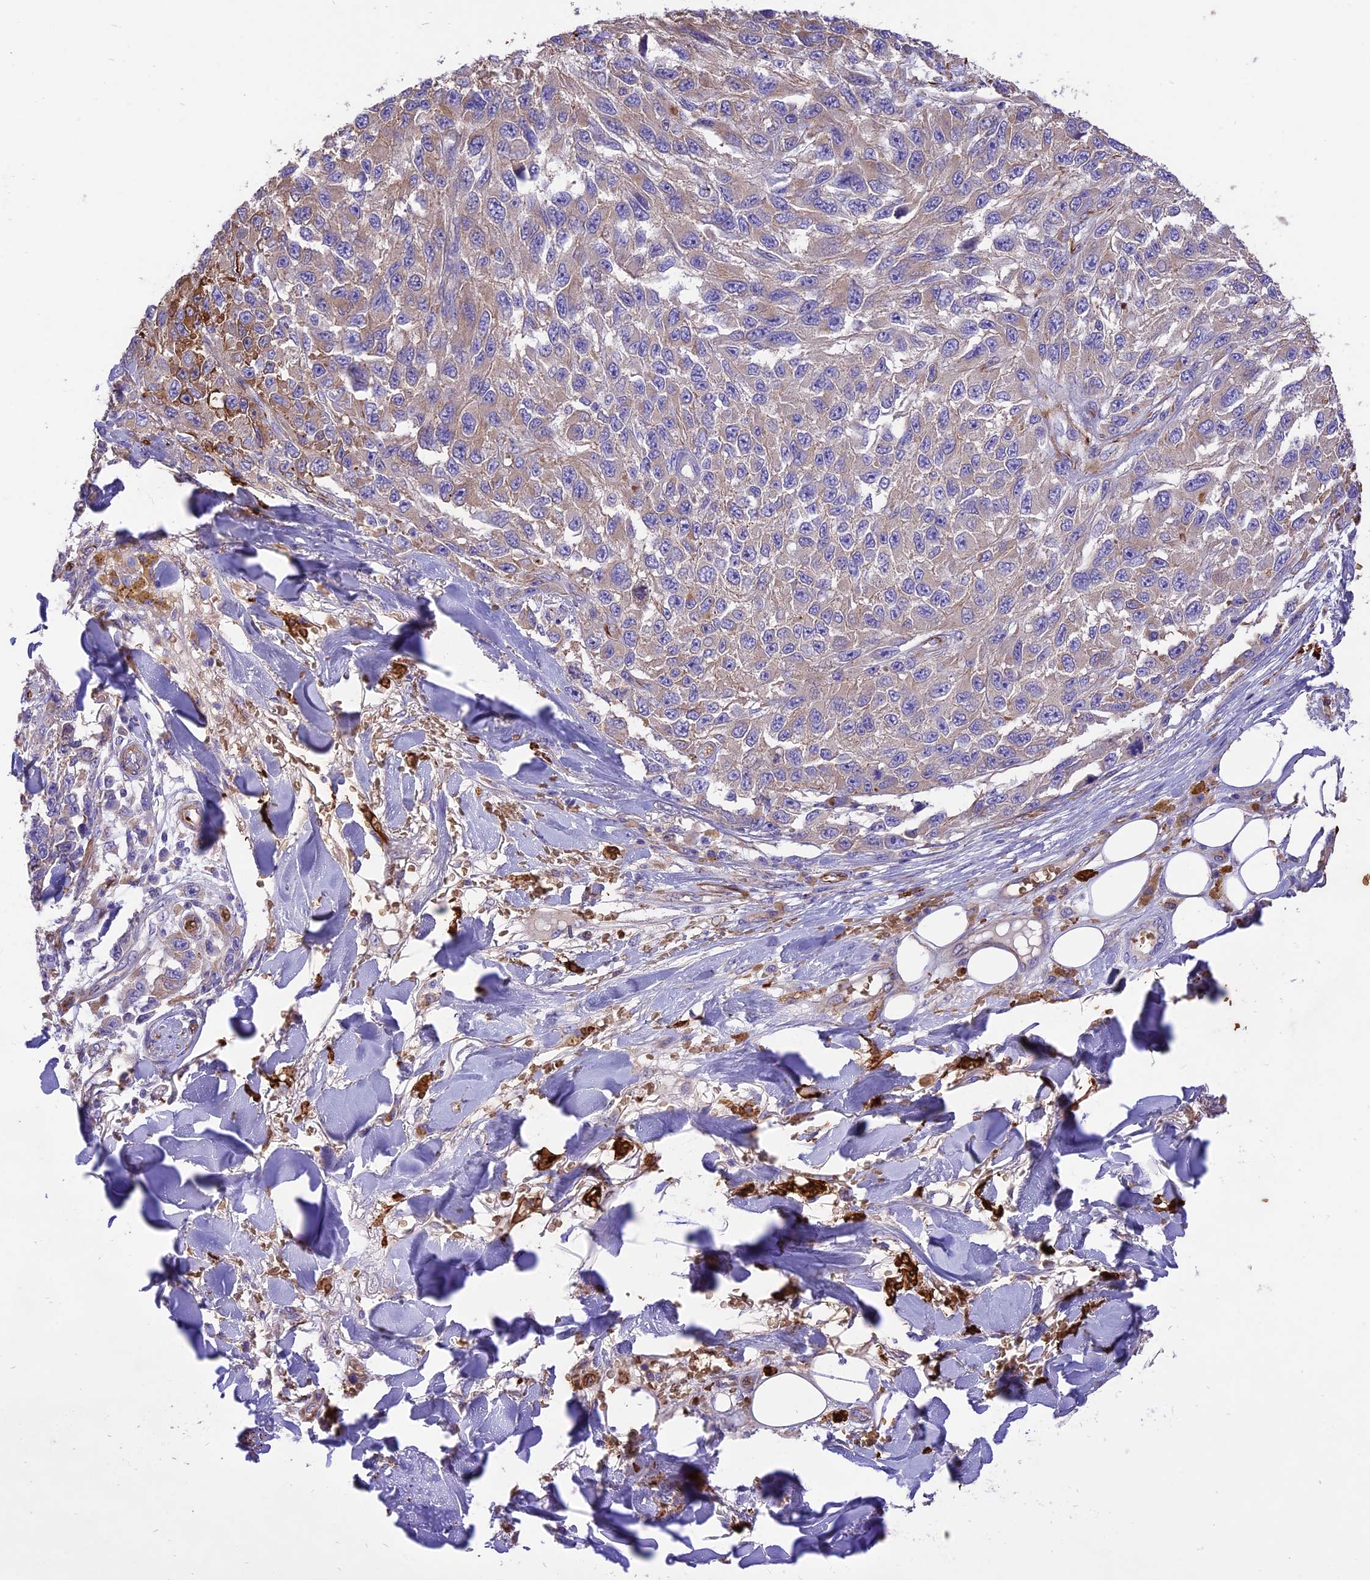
{"staining": {"intensity": "strong", "quantity": "<25%", "location": "cytoplasmic/membranous"}, "tissue": "melanoma", "cell_type": "Tumor cells", "image_type": "cancer", "snomed": [{"axis": "morphology", "description": "Normal tissue, NOS"}, {"axis": "morphology", "description": "Malignant melanoma, NOS"}, {"axis": "topography", "description": "Skin"}], "caption": "Strong cytoplasmic/membranous protein expression is identified in about <25% of tumor cells in malignant melanoma. Immunohistochemistry stains the protein of interest in brown and the nuclei are stained blue.", "gene": "TTC4", "patient": {"sex": "female", "age": 96}}